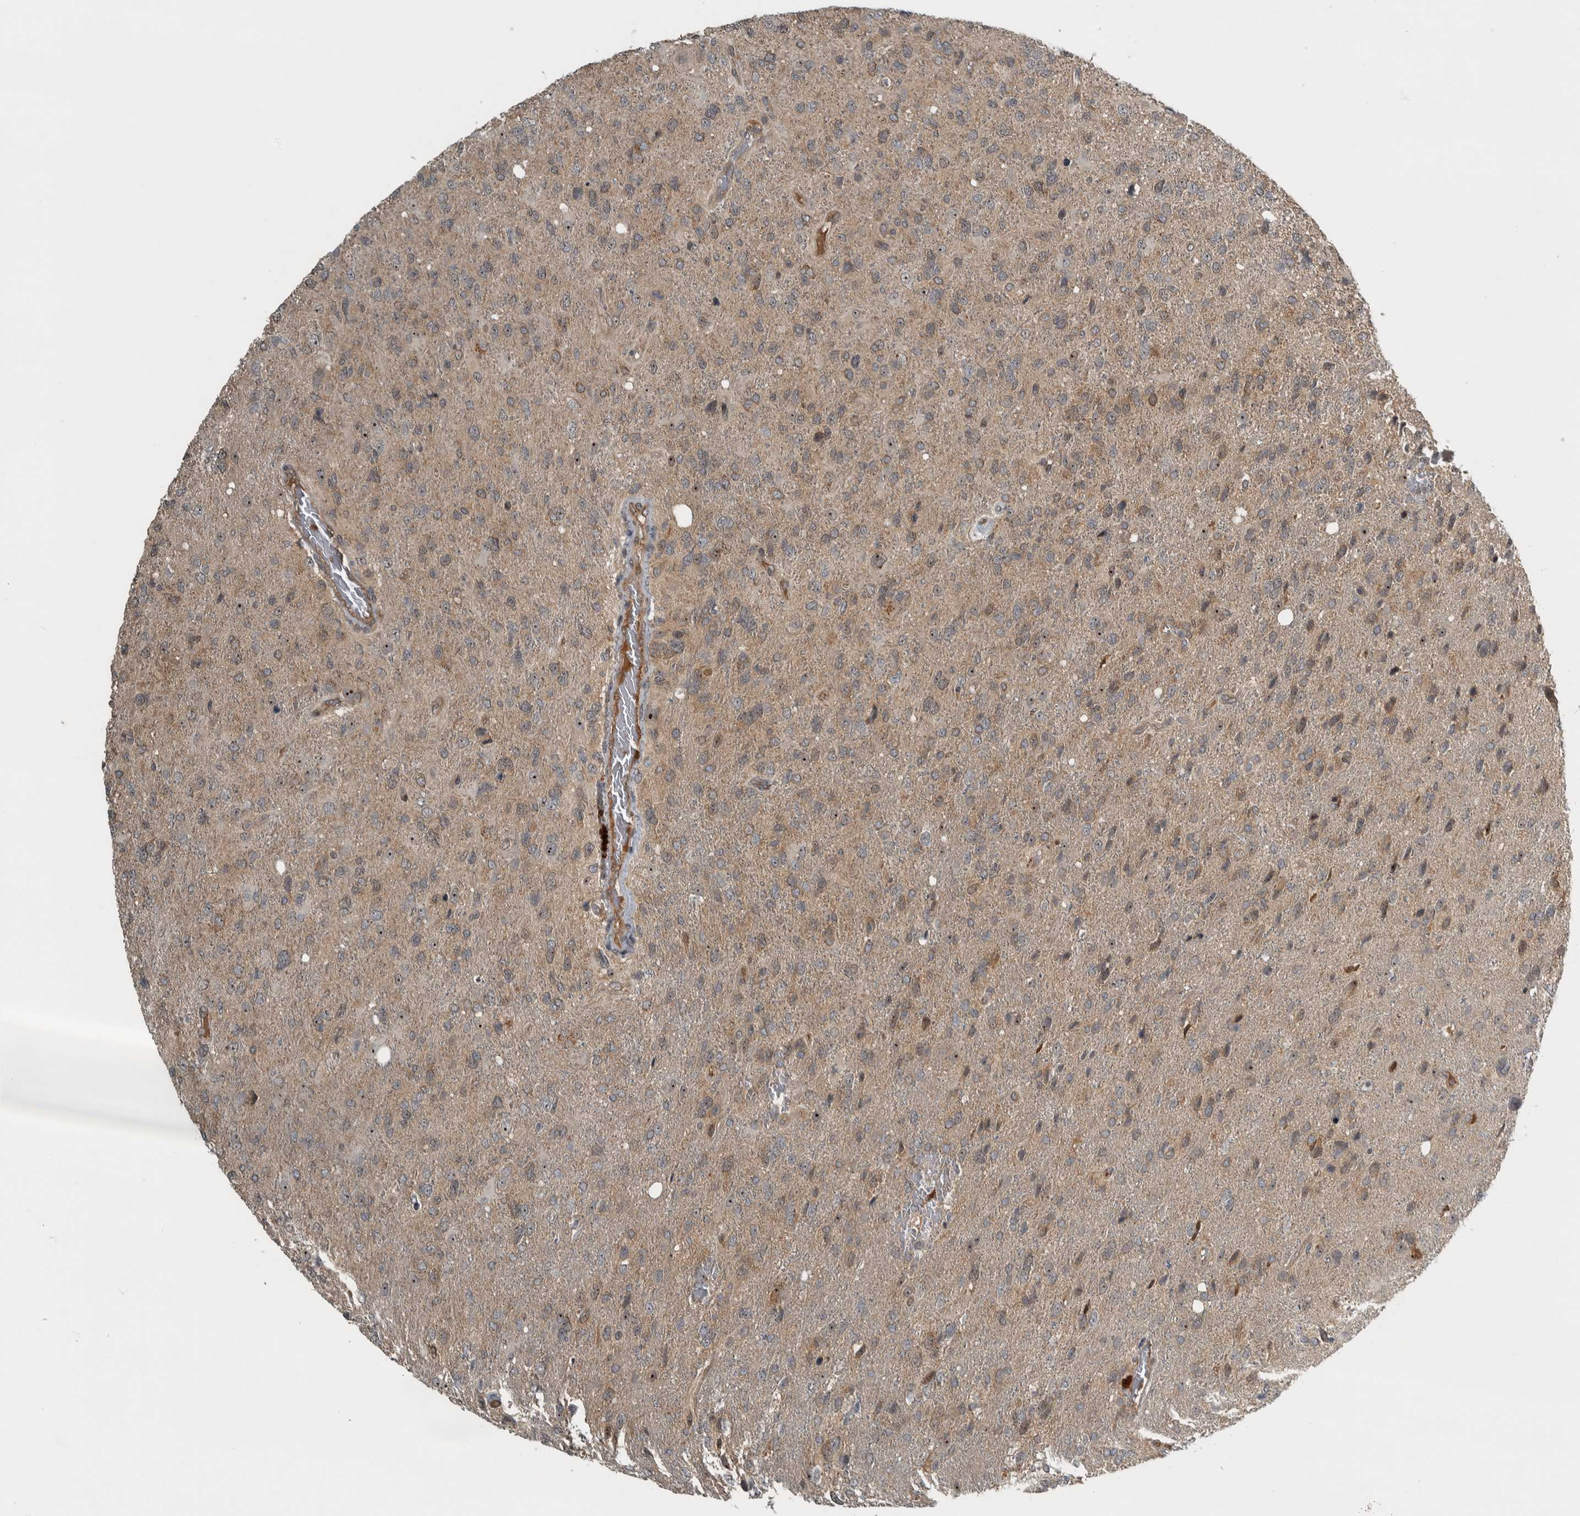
{"staining": {"intensity": "moderate", "quantity": "25%-75%", "location": "cytoplasmic/membranous,nuclear"}, "tissue": "glioma", "cell_type": "Tumor cells", "image_type": "cancer", "snomed": [{"axis": "morphology", "description": "Glioma, malignant, High grade"}, {"axis": "topography", "description": "Brain"}], "caption": "Immunohistochemical staining of human high-grade glioma (malignant) displays medium levels of moderate cytoplasmic/membranous and nuclear protein expression in approximately 25%-75% of tumor cells.", "gene": "XPO5", "patient": {"sex": "female", "age": 58}}